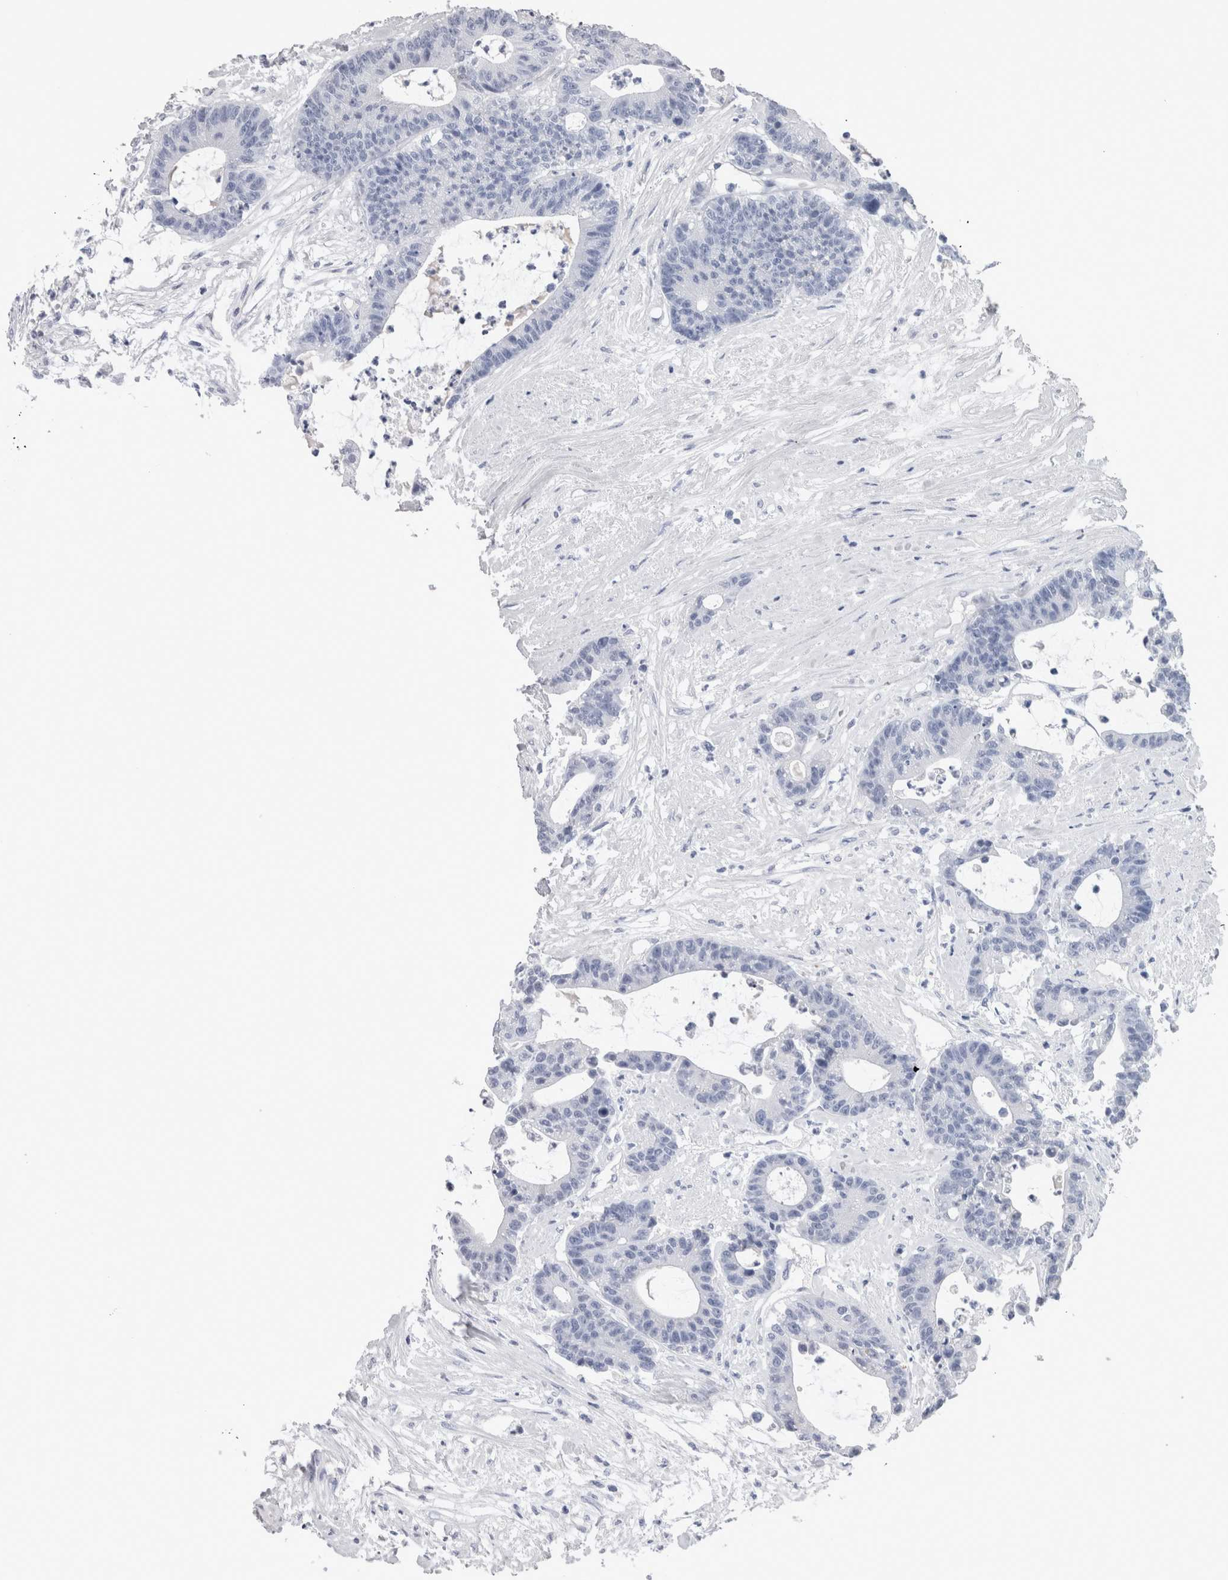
{"staining": {"intensity": "negative", "quantity": "none", "location": "none"}, "tissue": "colorectal cancer", "cell_type": "Tumor cells", "image_type": "cancer", "snomed": [{"axis": "morphology", "description": "Adenocarcinoma, NOS"}, {"axis": "topography", "description": "Colon"}], "caption": "Immunohistochemistry micrograph of human adenocarcinoma (colorectal) stained for a protein (brown), which shows no positivity in tumor cells. (Brightfield microscopy of DAB (3,3'-diaminobenzidine) immunohistochemistry at high magnification).", "gene": "CA8", "patient": {"sex": "female", "age": 84}}